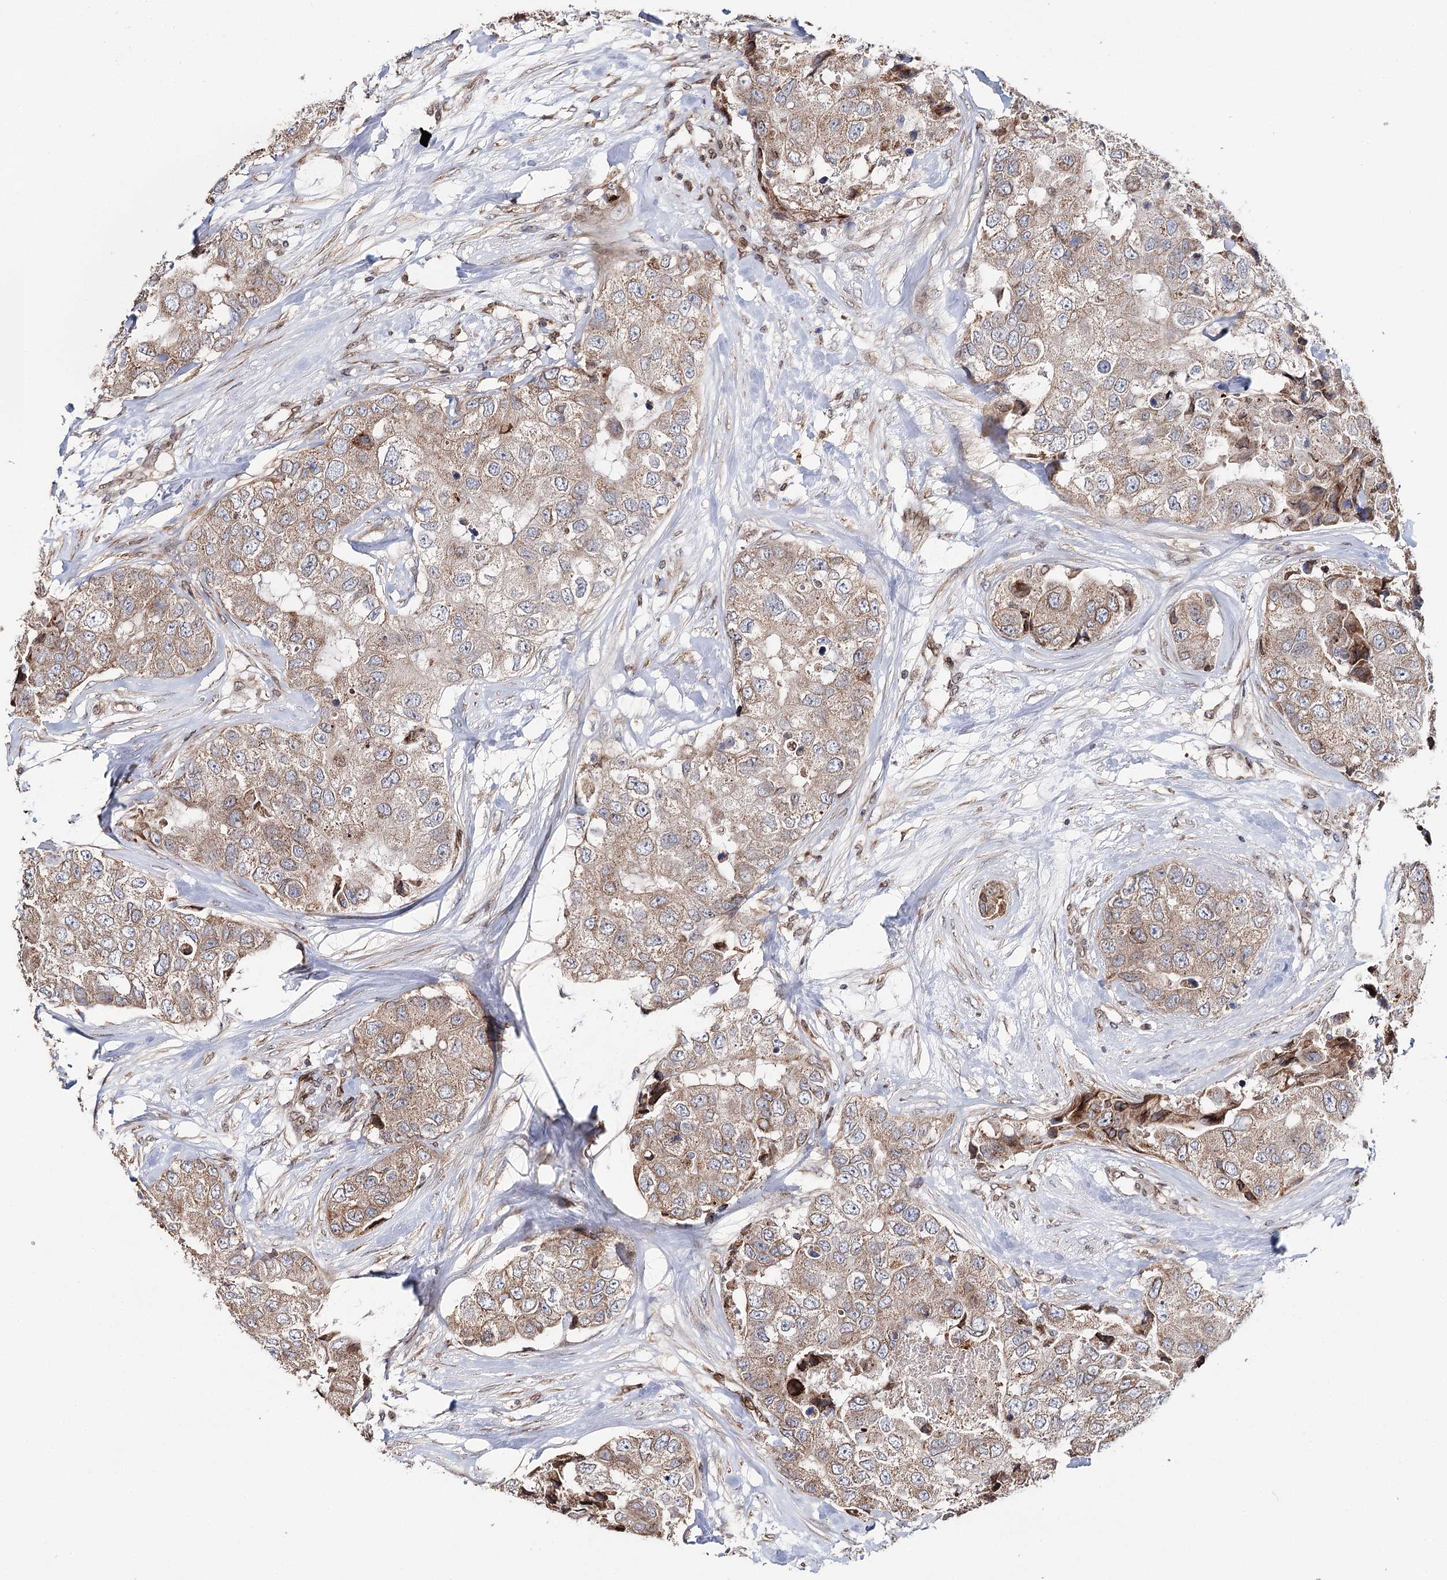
{"staining": {"intensity": "moderate", "quantity": ">75%", "location": "cytoplasmic/membranous"}, "tissue": "breast cancer", "cell_type": "Tumor cells", "image_type": "cancer", "snomed": [{"axis": "morphology", "description": "Duct carcinoma"}, {"axis": "topography", "description": "Breast"}], "caption": "The photomicrograph exhibits immunohistochemical staining of breast cancer. There is moderate cytoplasmic/membranous staining is present in approximately >75% of tumor cells. (Stains: DAB in brown, nuclei in blue, Microscopy: brightfield microscopy at high magnification).", "gene": "CFAP46", "patient": {"sex": "female", "age": 62}}